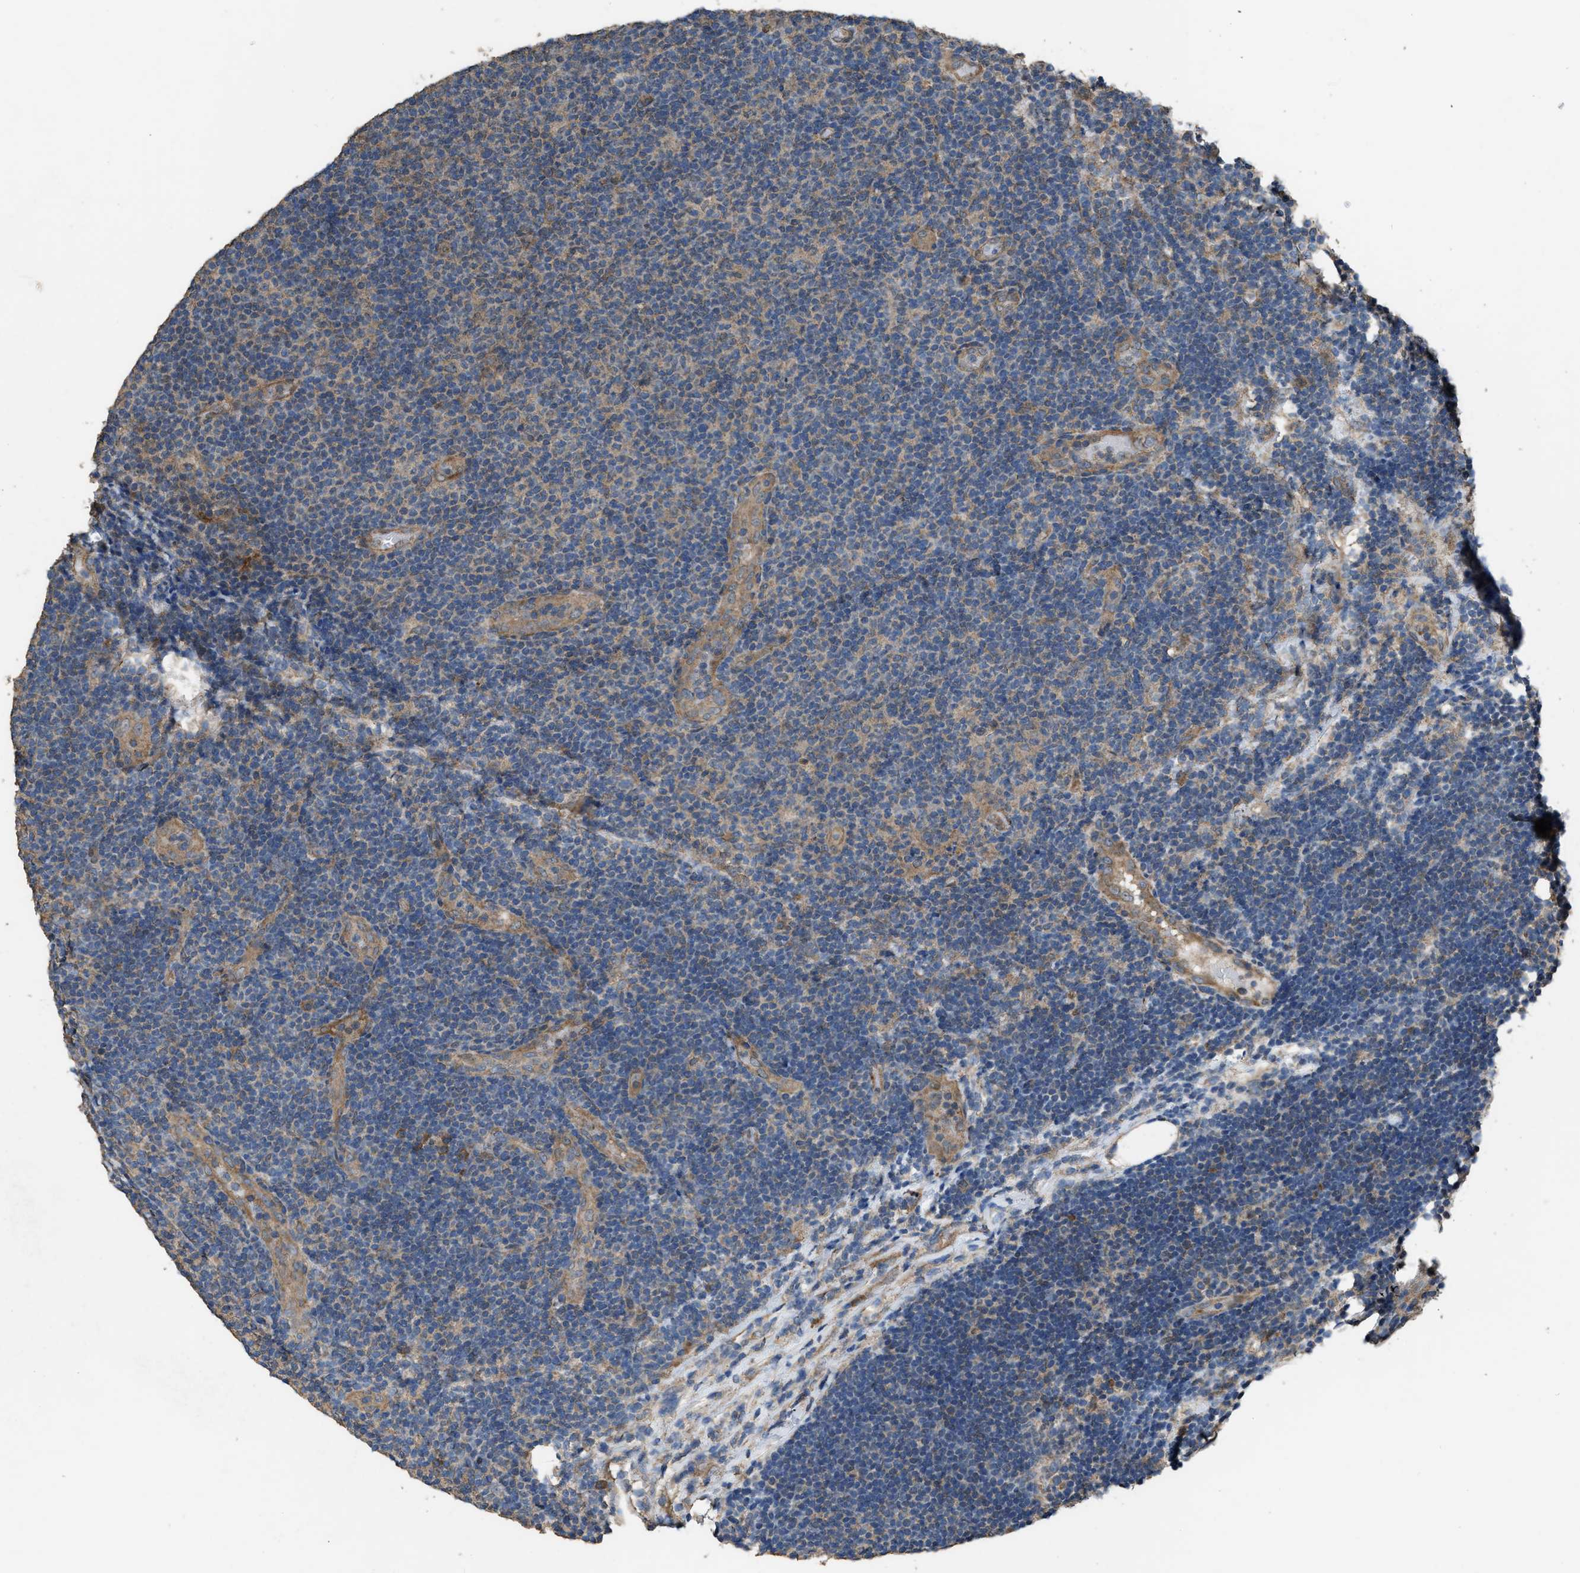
{"staining": {"intensity": "weak", "quantity": "25%-75%", "location": "cytoplasmic/membranous"}, "tissue": "lymphoma", "cell_type": "Tumor cells", "image_type": "cancer", "snomed": [{"axis": "morphology", "description": "Malignant lymphoma, non-Hodgkin's type, Low grade"}, {"axis": "topography", "description": "Lymph node"}], "caption": "There is low levels of weak cytoplasmic/membranous expression in tumor cells of malignant lymphoma, non-Hodgkin's type (low-grade), as demonstrated by immunohistochemical staining (brown color).", "gene": "ARL6", "patient": {"sex": "male", "age": 83}}